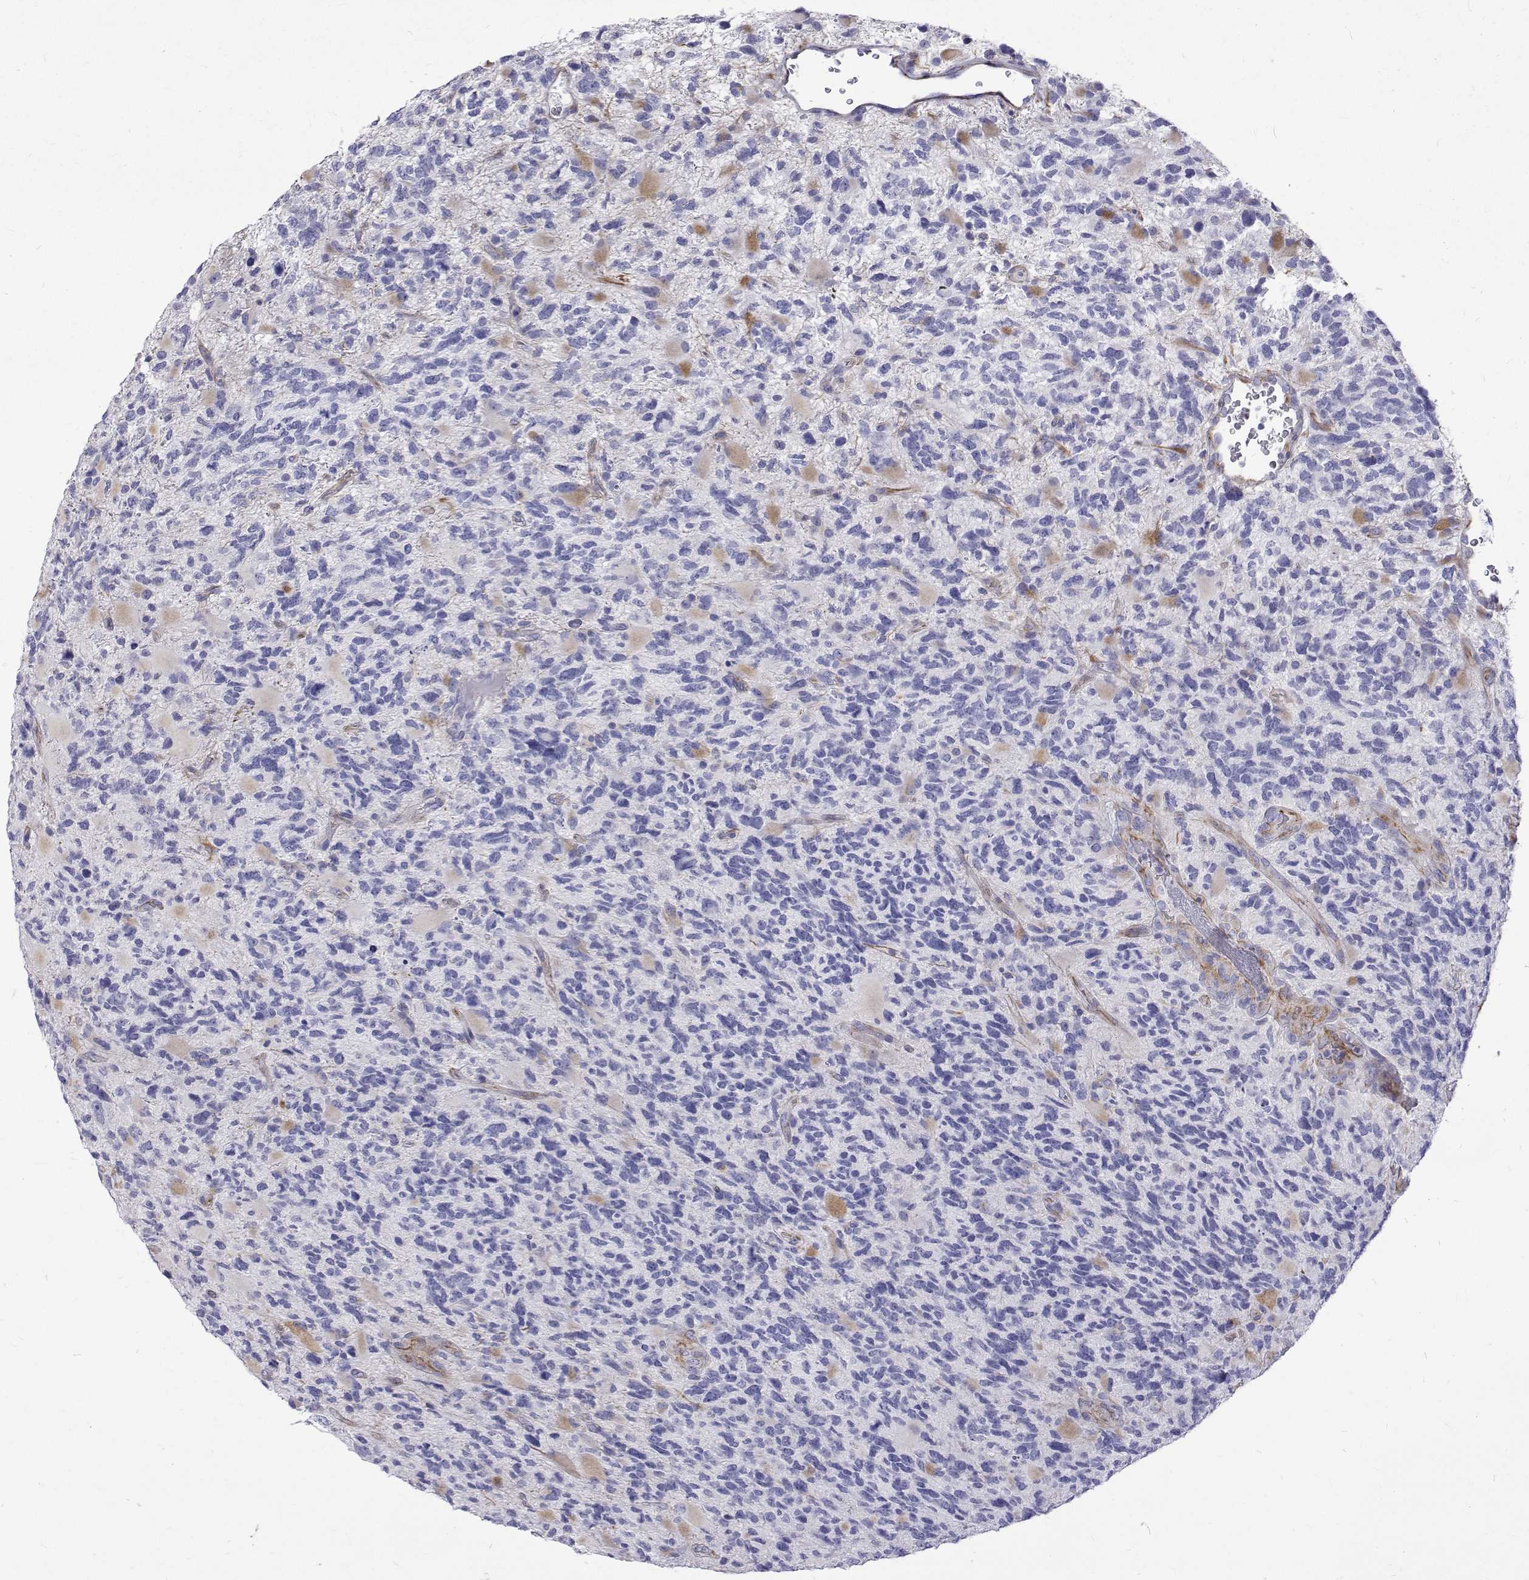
{"staining": {"intensity": "negative", "quantity": "none", "location": "none"}, "tissue": "glioma", "cell_type": "Tumor cells", "image_type": "cancer", "snomed": [{"axis": "morphology", "description": "Glioma, malignant, High grade"}, {"axis": "topography", "description": "Brain"}], "caption": "The photomicrograph demonstrates no staining of tumor cells in glioma. The staining is performed using DAB (3,3'-diaminobenzidine) brown chromogen with nuclei counter-stained in using hematoxylin.", "gene": "OPRPN", "patient": {"sex": "female", "age": 71}}